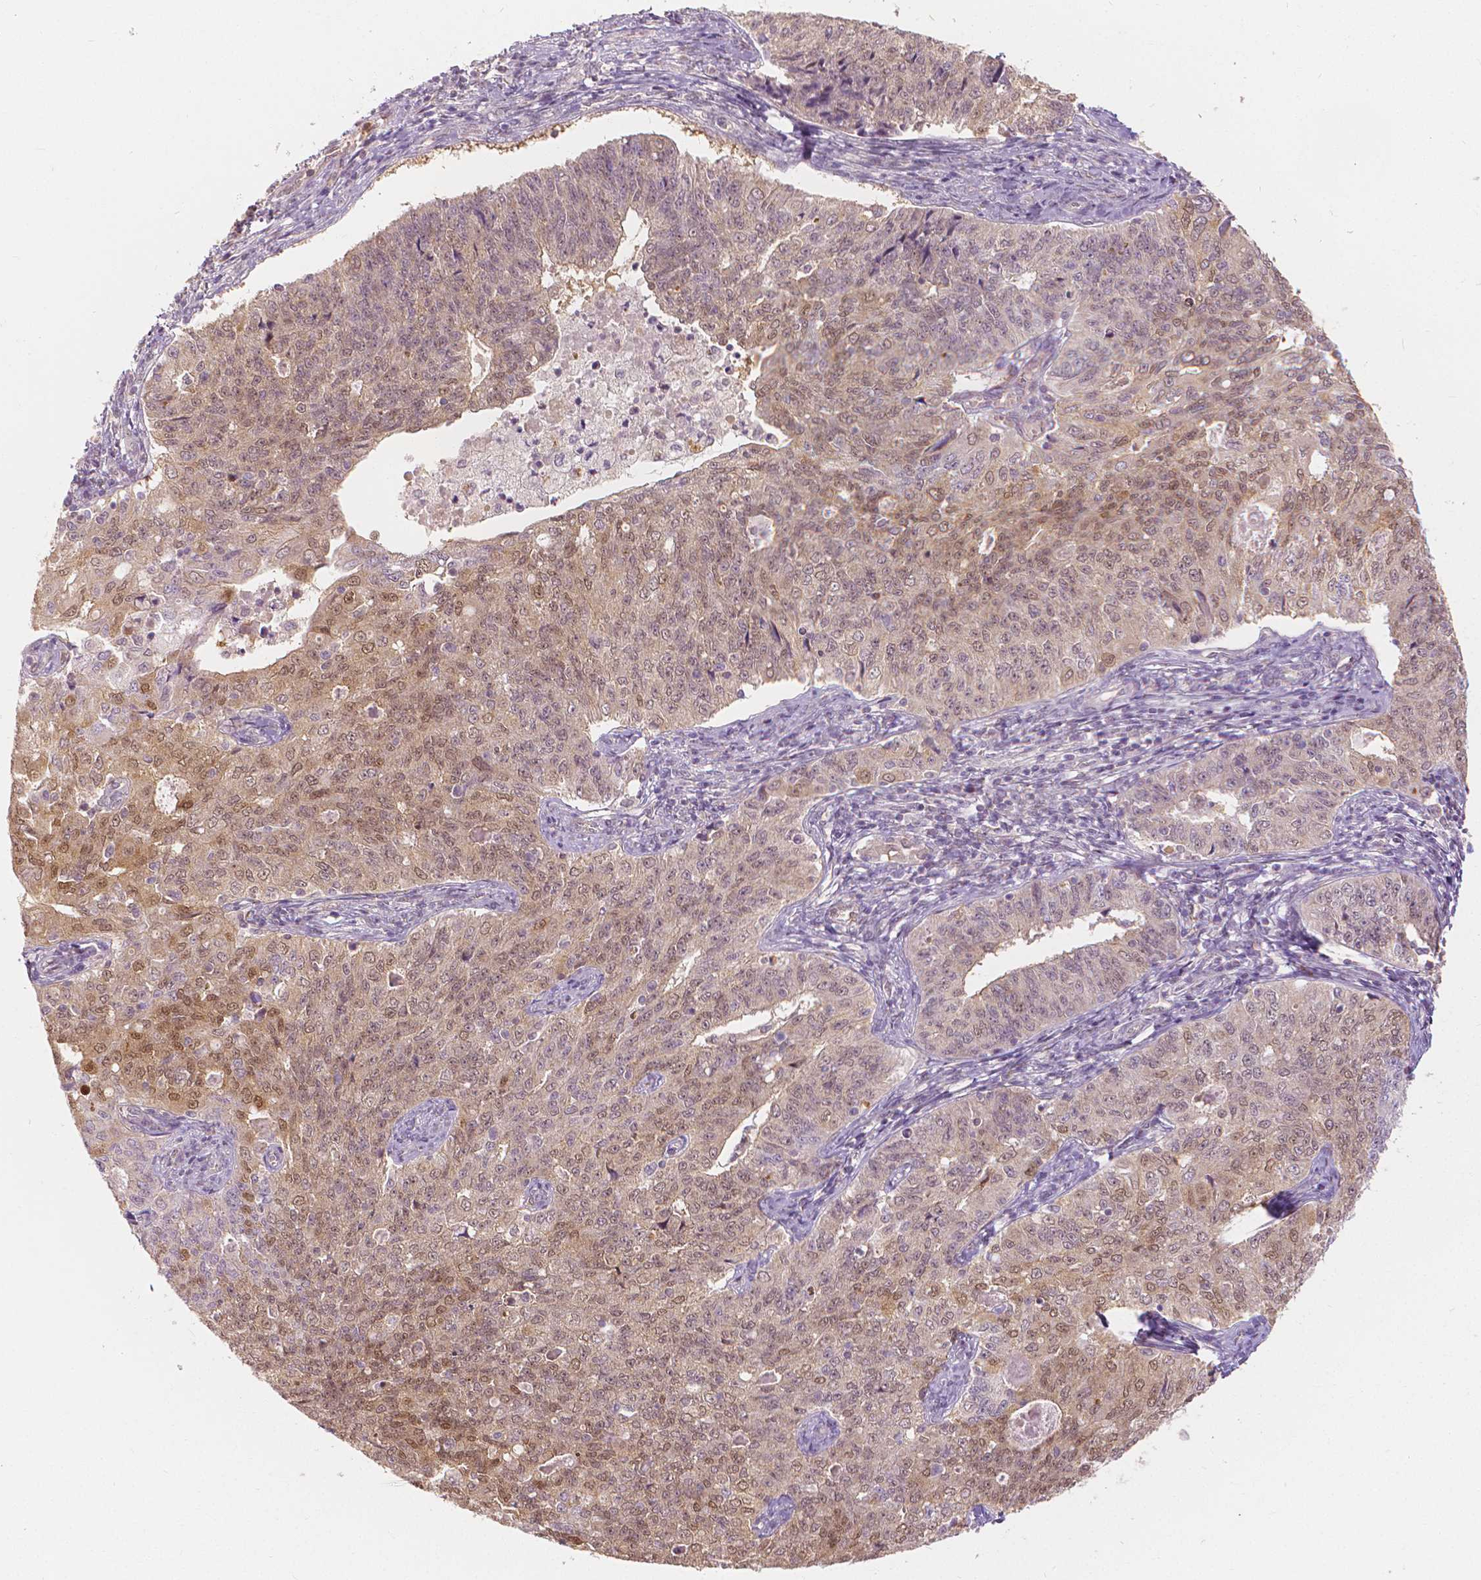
{"staining": {"intensity": "moderate", "quantity": "25%-75%", "location": "cytoplasmic/membranous,nuclear"}, "tissue": "endometrial cancer", "cell_type": "Tumor cells", "image_type": "cancer", "snomed": [{"axis": "morphology", "description": "Adenocarcinoma, NOS"}, {"axis": "topography", "description": "Endometrium"}], "caption": "High-power microscopy captured an immunohistochemistry (IHC) micrograph of endometrial cancer, revealing moderate cytoplasmic/membranous and nuclear expression in approximately 25%-75% of tumor cells.", "gene": "NAPRT", "patient": {"sex": "female", "age": 43}}